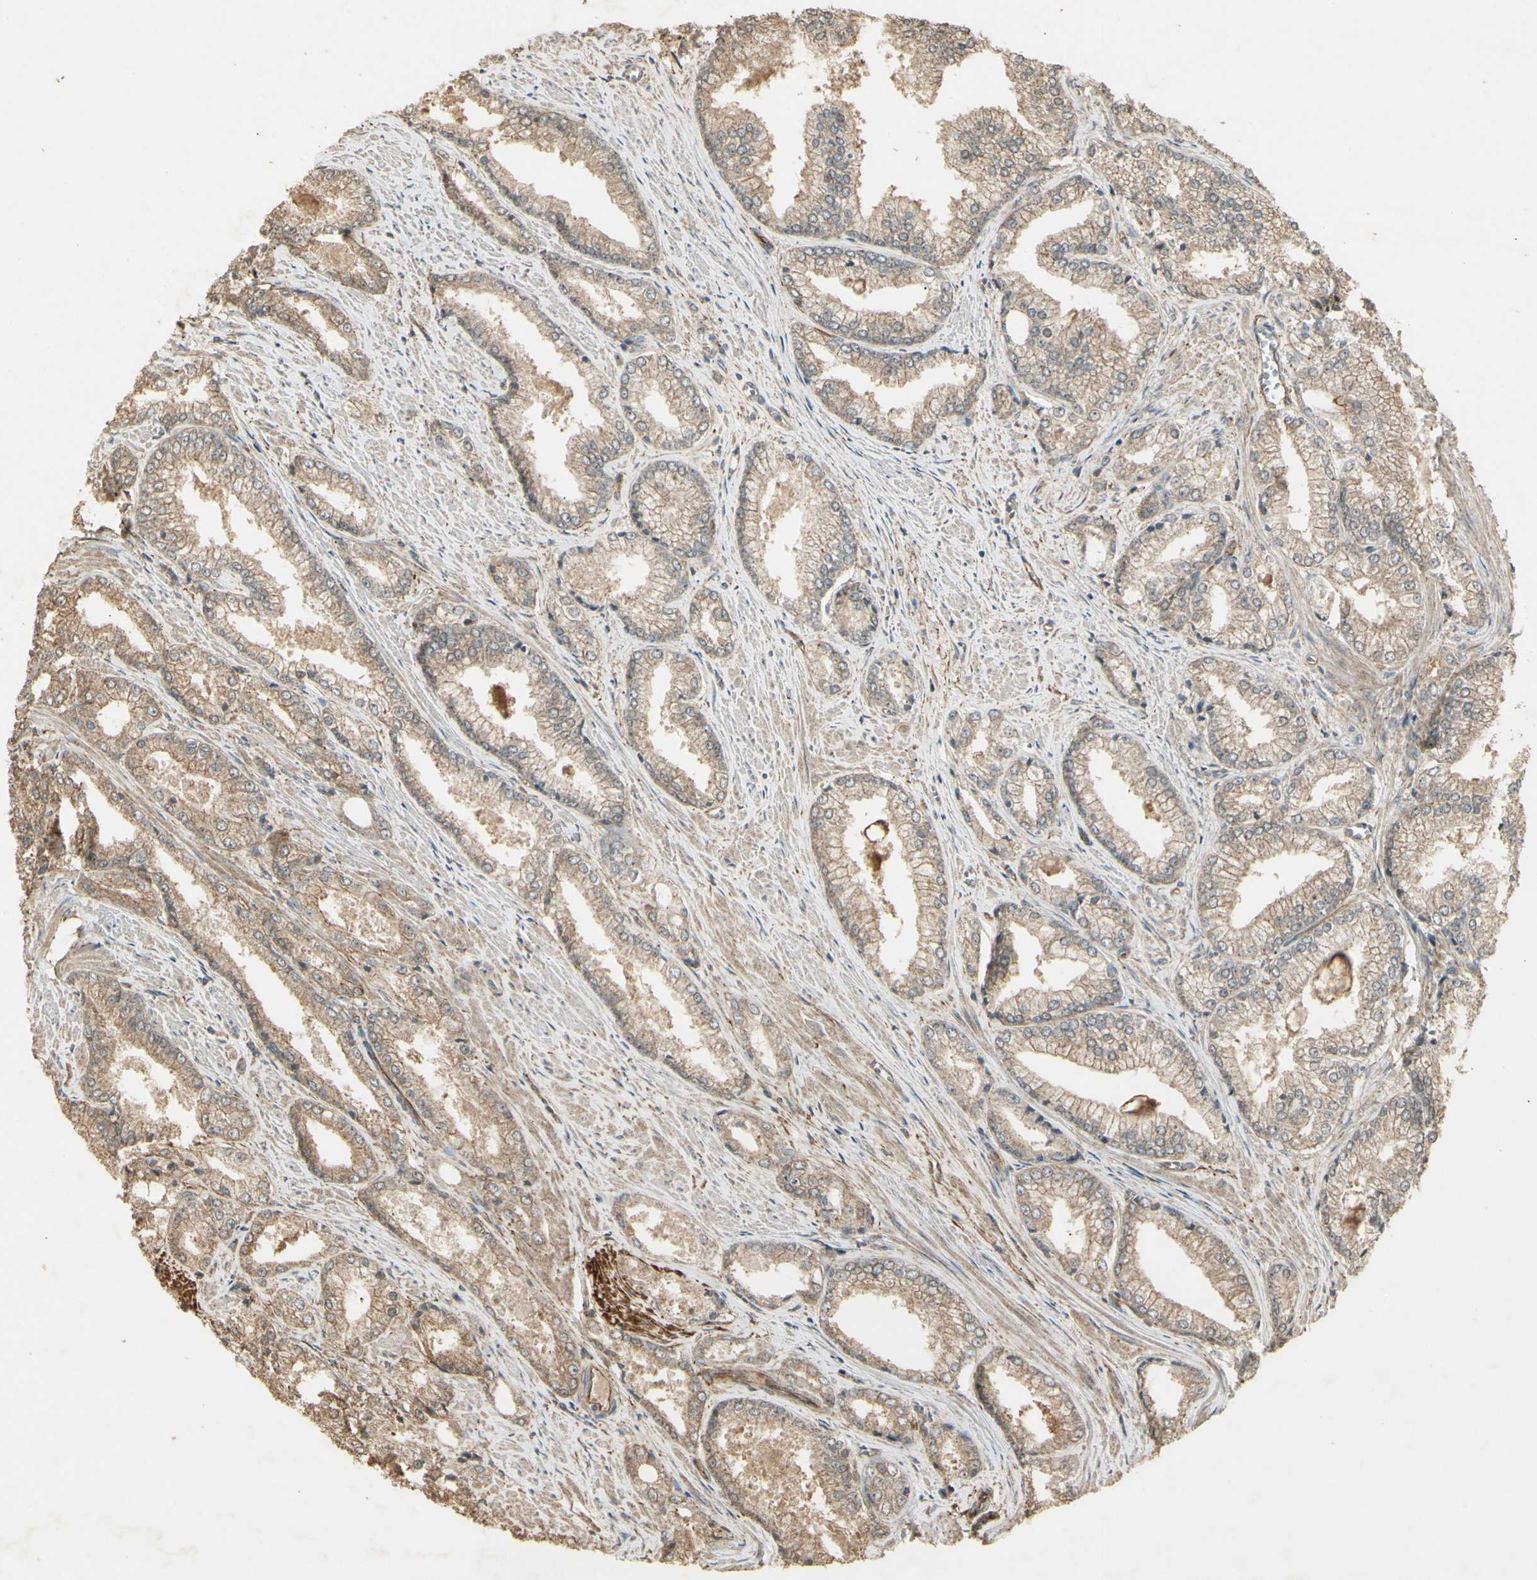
{"staining": {"intensity": "weak", "quantity": ">75%", "location": "cytoplasmic/membranous"}, "tissue": "prostate cancer", "cell_type": "Tumor cells", "image_type": "cancer", "snomed": [{"axis": "morphology", "description": "Adenocarcinoma, Low grade"}, {"axis": "topography", "description": "Prostate"}], "caption": "Immunohistochemistry (IHC) photomicrograph of prostate adenocarcinoma (low-grade) stained for a protein (brown), which shows low levels of weak cytoplasmic/membranous staining in about >75% of tumor cells.", "gene": "RNF180", "patient": {"sex": "male", "age": 64}}